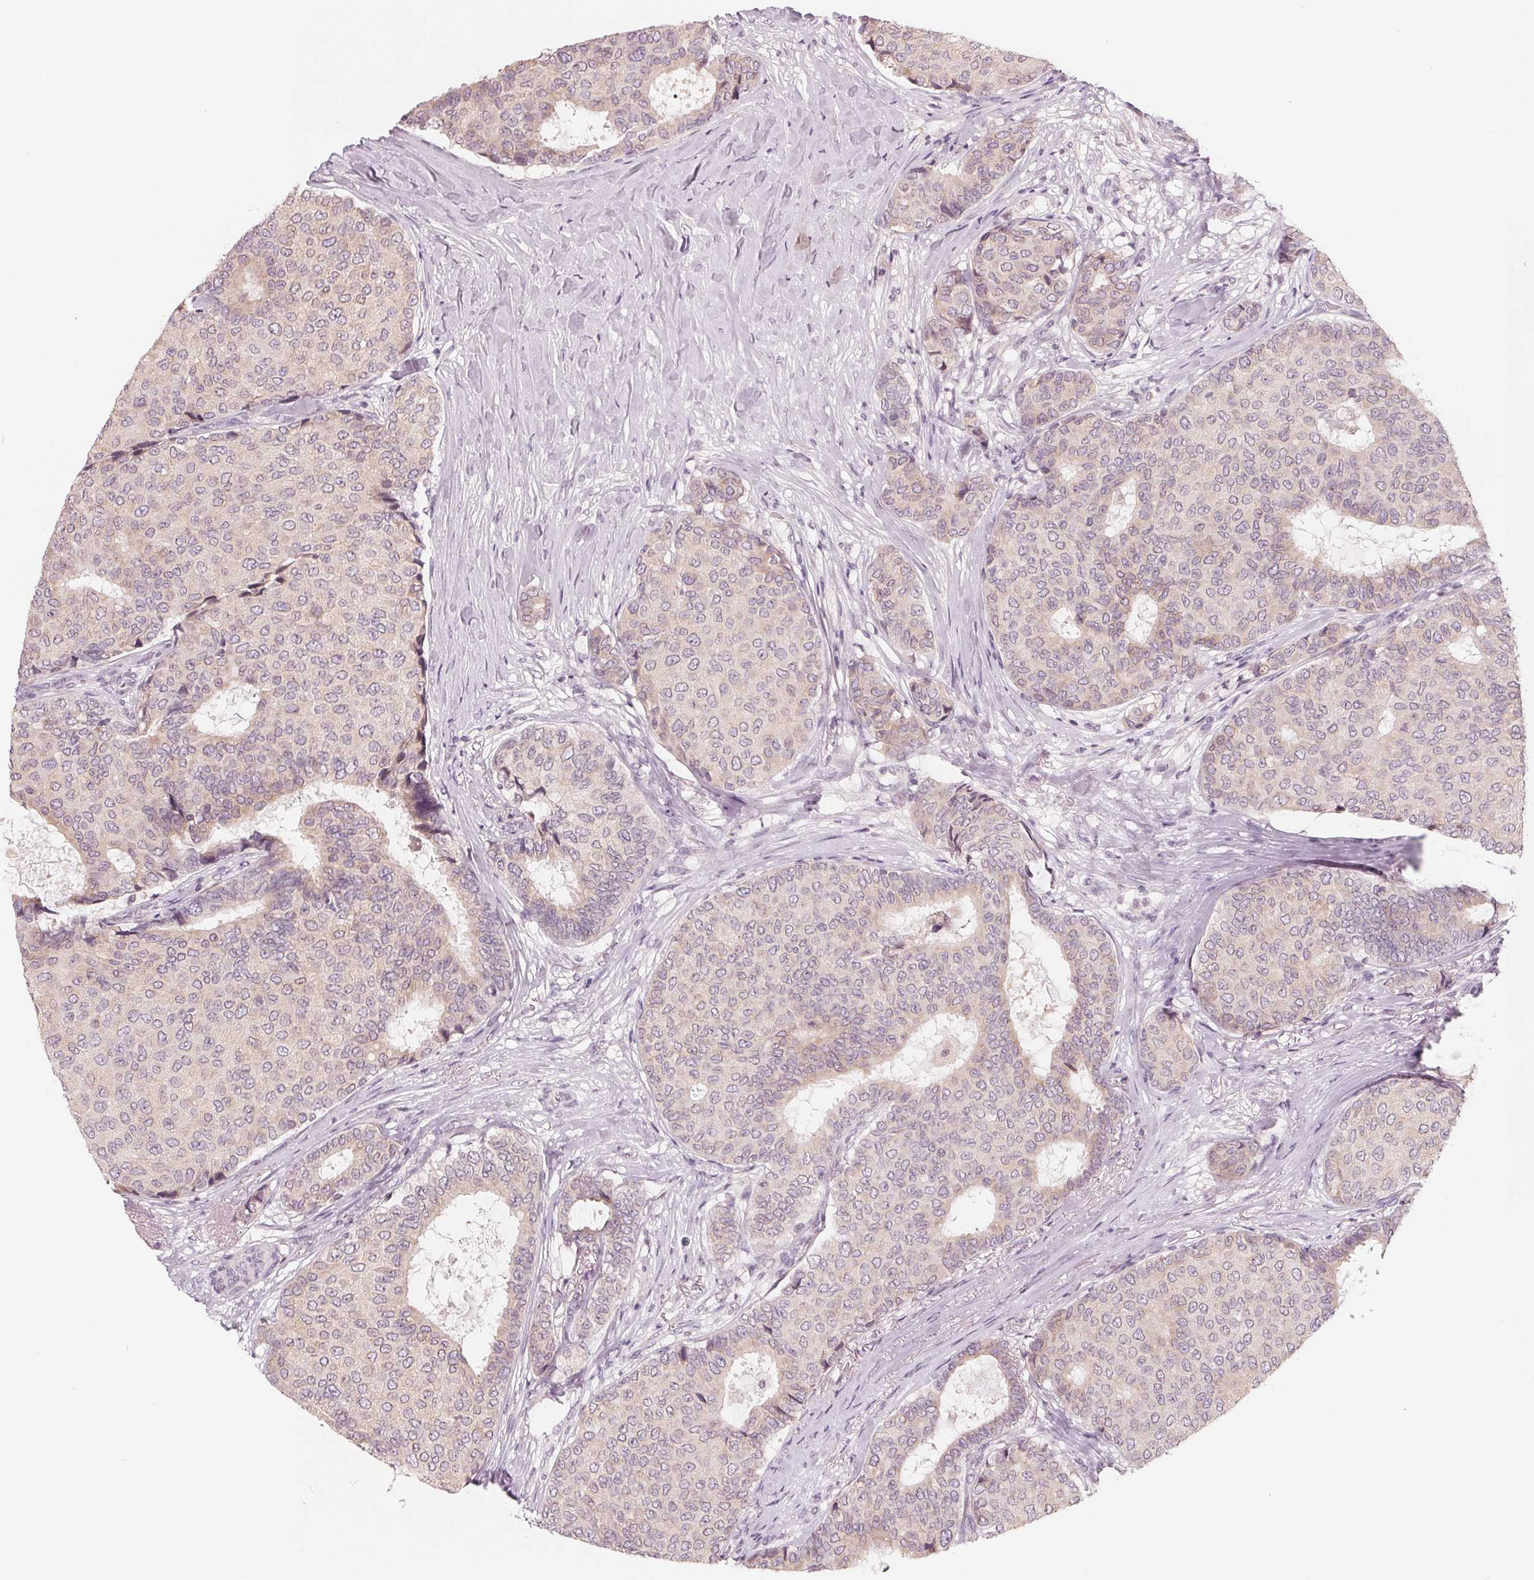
{"staining": {"intensity": "weak", "quantity": "<25%", "location": "cytoplasmic/membranous"}, "tissue": "breast cancer", "cell_type": "Tumor cells", "image_type": "cancer", "snomed": [{"axis": "morphology", "description": "Duct carcinoma"}, {"axis": "topography", "description": "Breast"}], "caption": "This is a image of immunohistochemistry (IHC) staining of breast cancer (invasive ductal carcinoma), which shows no staining in tumor cells.", "gene": "IL9R", "patient": {"sex": "female", "age": 75}}